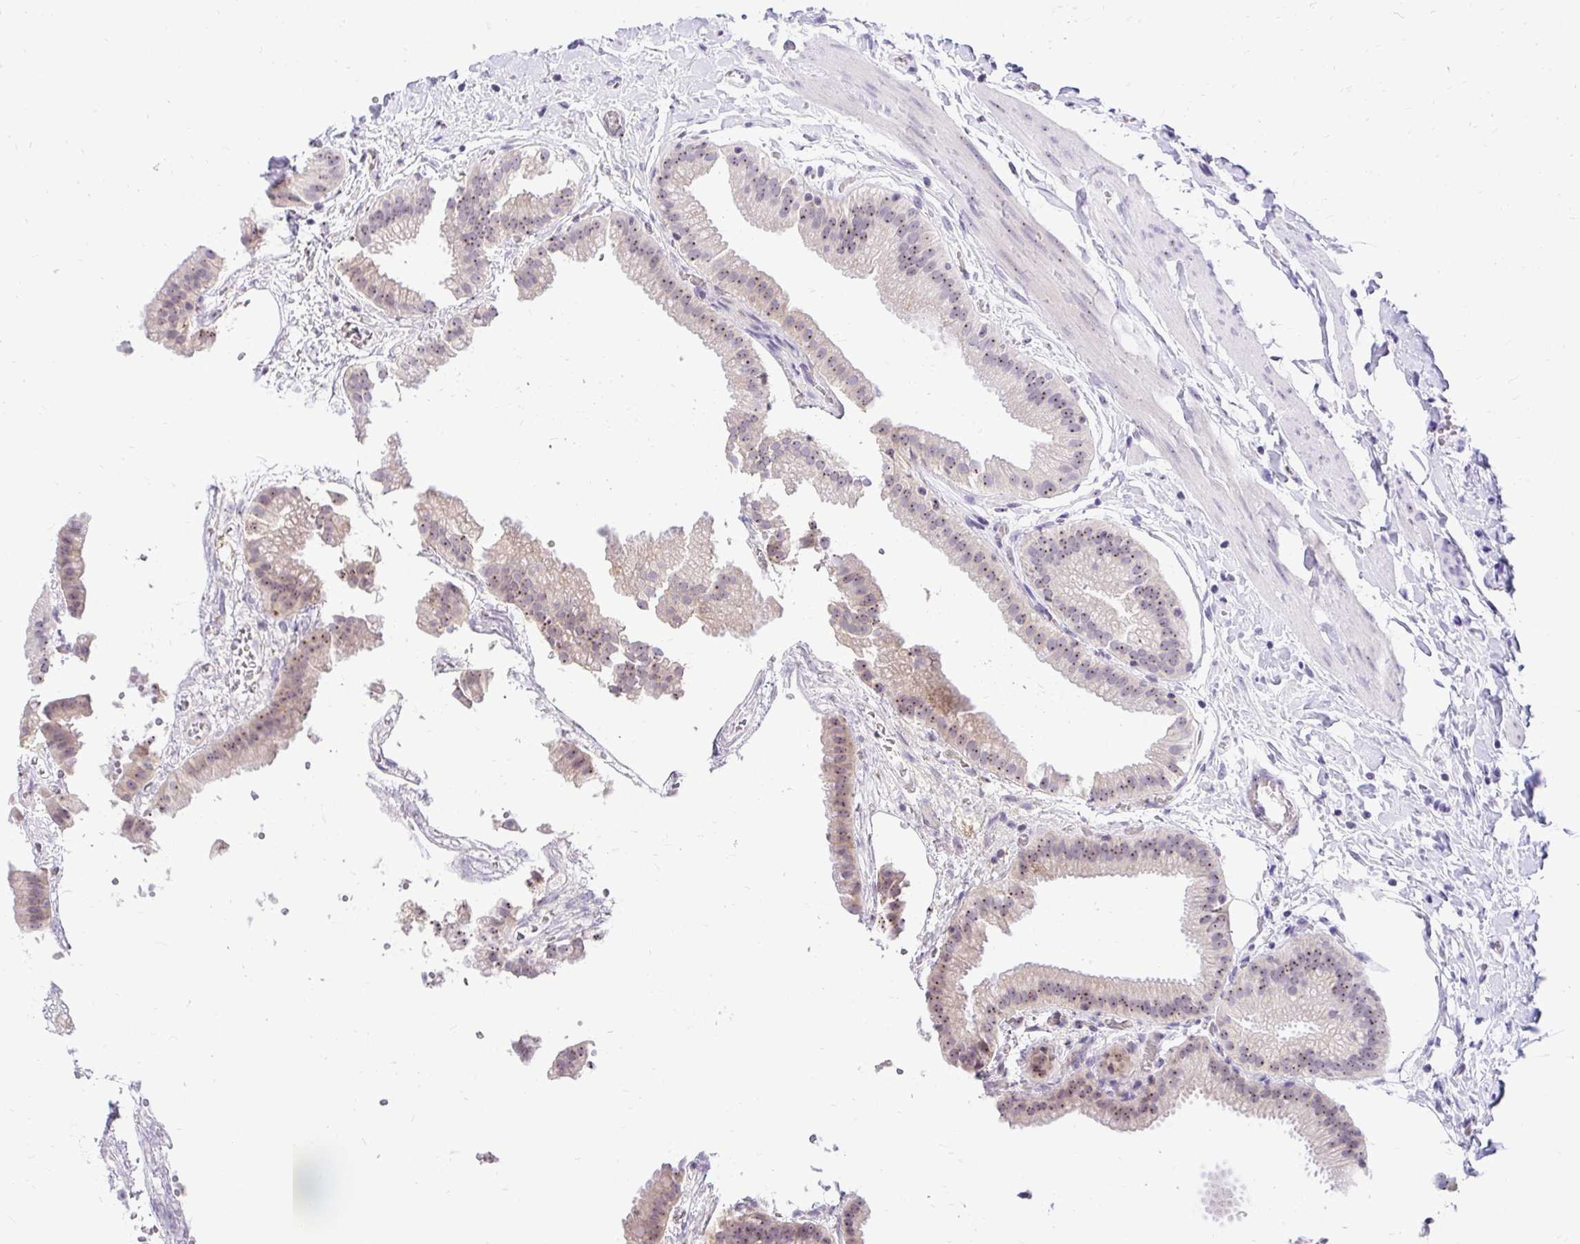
{"staining": {"intensity": "moderate", "quantity": "25%-75%", "location": "nuclear"}, "tissue": "gallbladder", "cell_type": "Glandular cells", "image_type": "normal", "snomed": [{"axis": "morphology", "description": "Normal tissue, NOS"}, {"axis": "topography", "description": "Gallbladder"}], "caption": "Immunohistochemical staining of unremarkable human gallbladder exhibits 25%-75% levels of moderate nuclear protein staining in approximately 25%-75% of glandular cells.", "gene": "NIFK", "patient": {"sex": "female", "age": 63}}